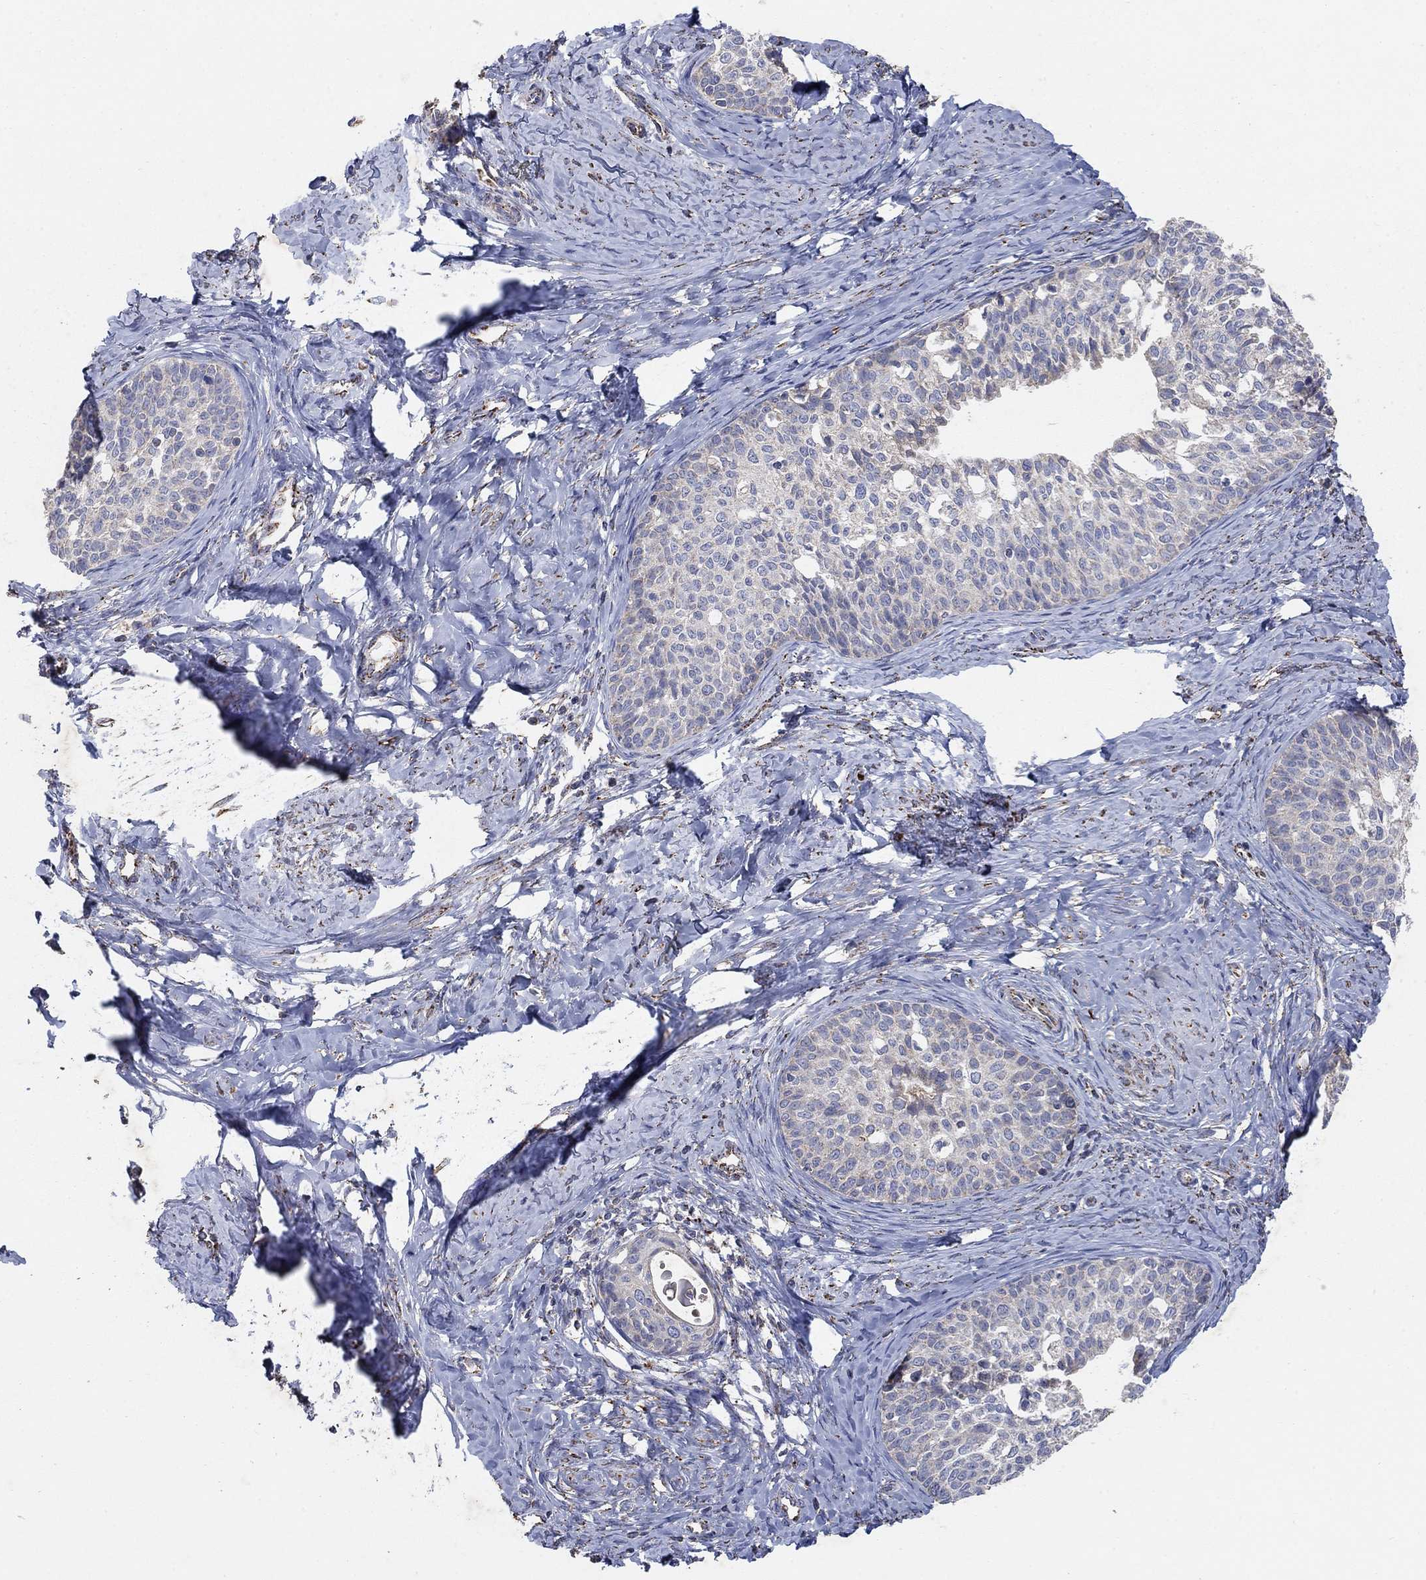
{"staining": {"intensity": "negative", "quantity": "none", "location": "none"}, "tissue": "cervical cancer", "cell_type": "Tumor cells", "image_type": "cancer", "snomed": [{"axis": "morphology", "description": "Squamous cell carcinoma, NOS"}, {"axis": "topography", "description": "Cervix"}], "caption": "Immunohistochemical staining of cervical squamous cell carcinoma exhibits no significant expression in tumor cells.", "gene": "PNPLA2", "patient": {"sex": "female", "age": 51}}